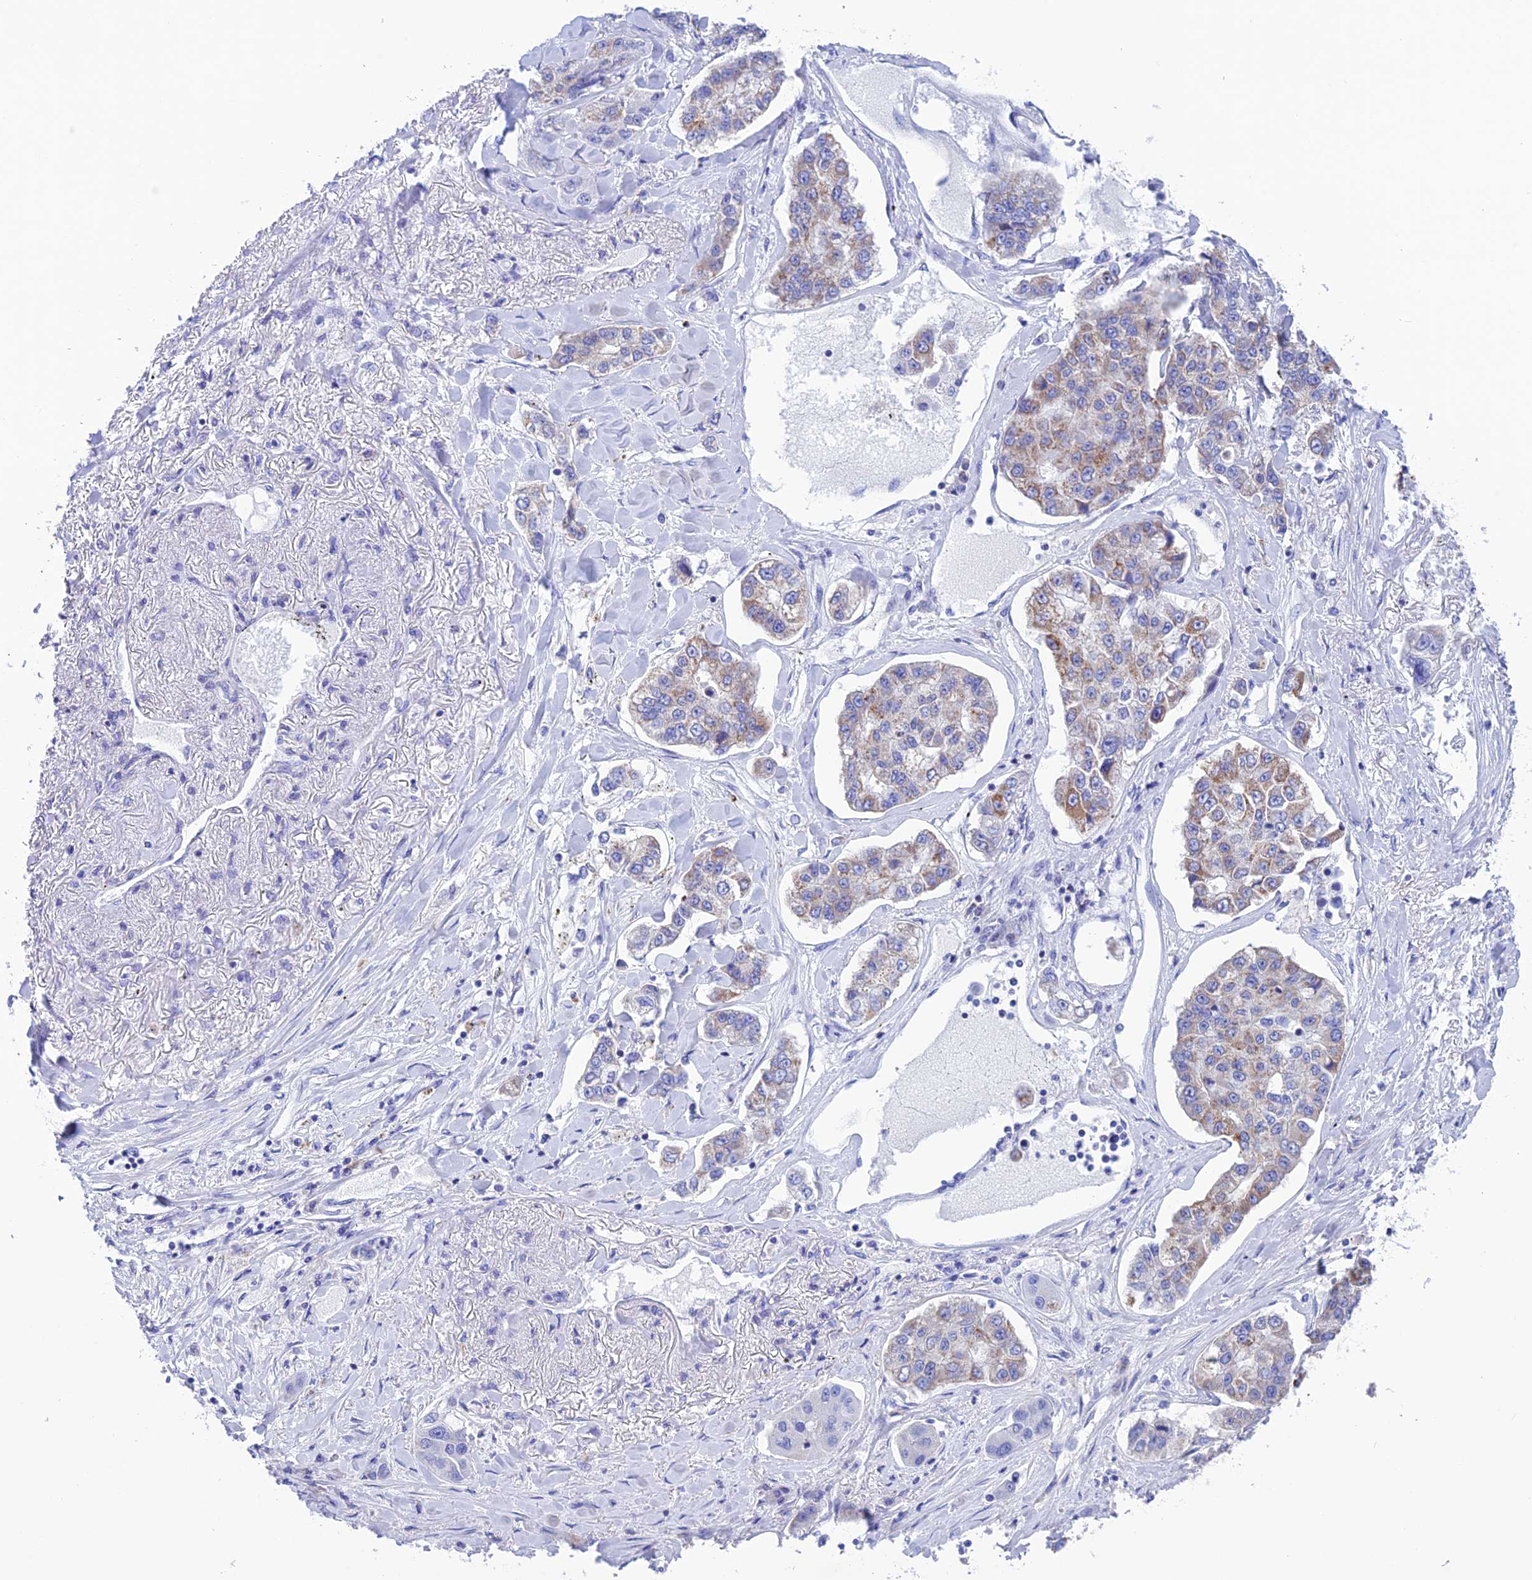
{"staining": {"intensity": "moderate", "quantity": "<25%", "location": "cytoplasmic/membranous"}, "tissue": "lung cancer", "cell_type": "Tumor cells", "image_type": "cancer", "snomed": [{"axis": "morphology", "description": "Adenocarcinoma, NOS"}, {"axis": "topography", "description": "Lung"}], "caption": "A high-resolution image shows IHC staining of adenocarcinoma (lung), which reveals moderate cytoplasmic/membranous staining in approximately <25% of tumor cells.", "gene": "NXPE4", "patient": {"sex": "male", "age": 49}}